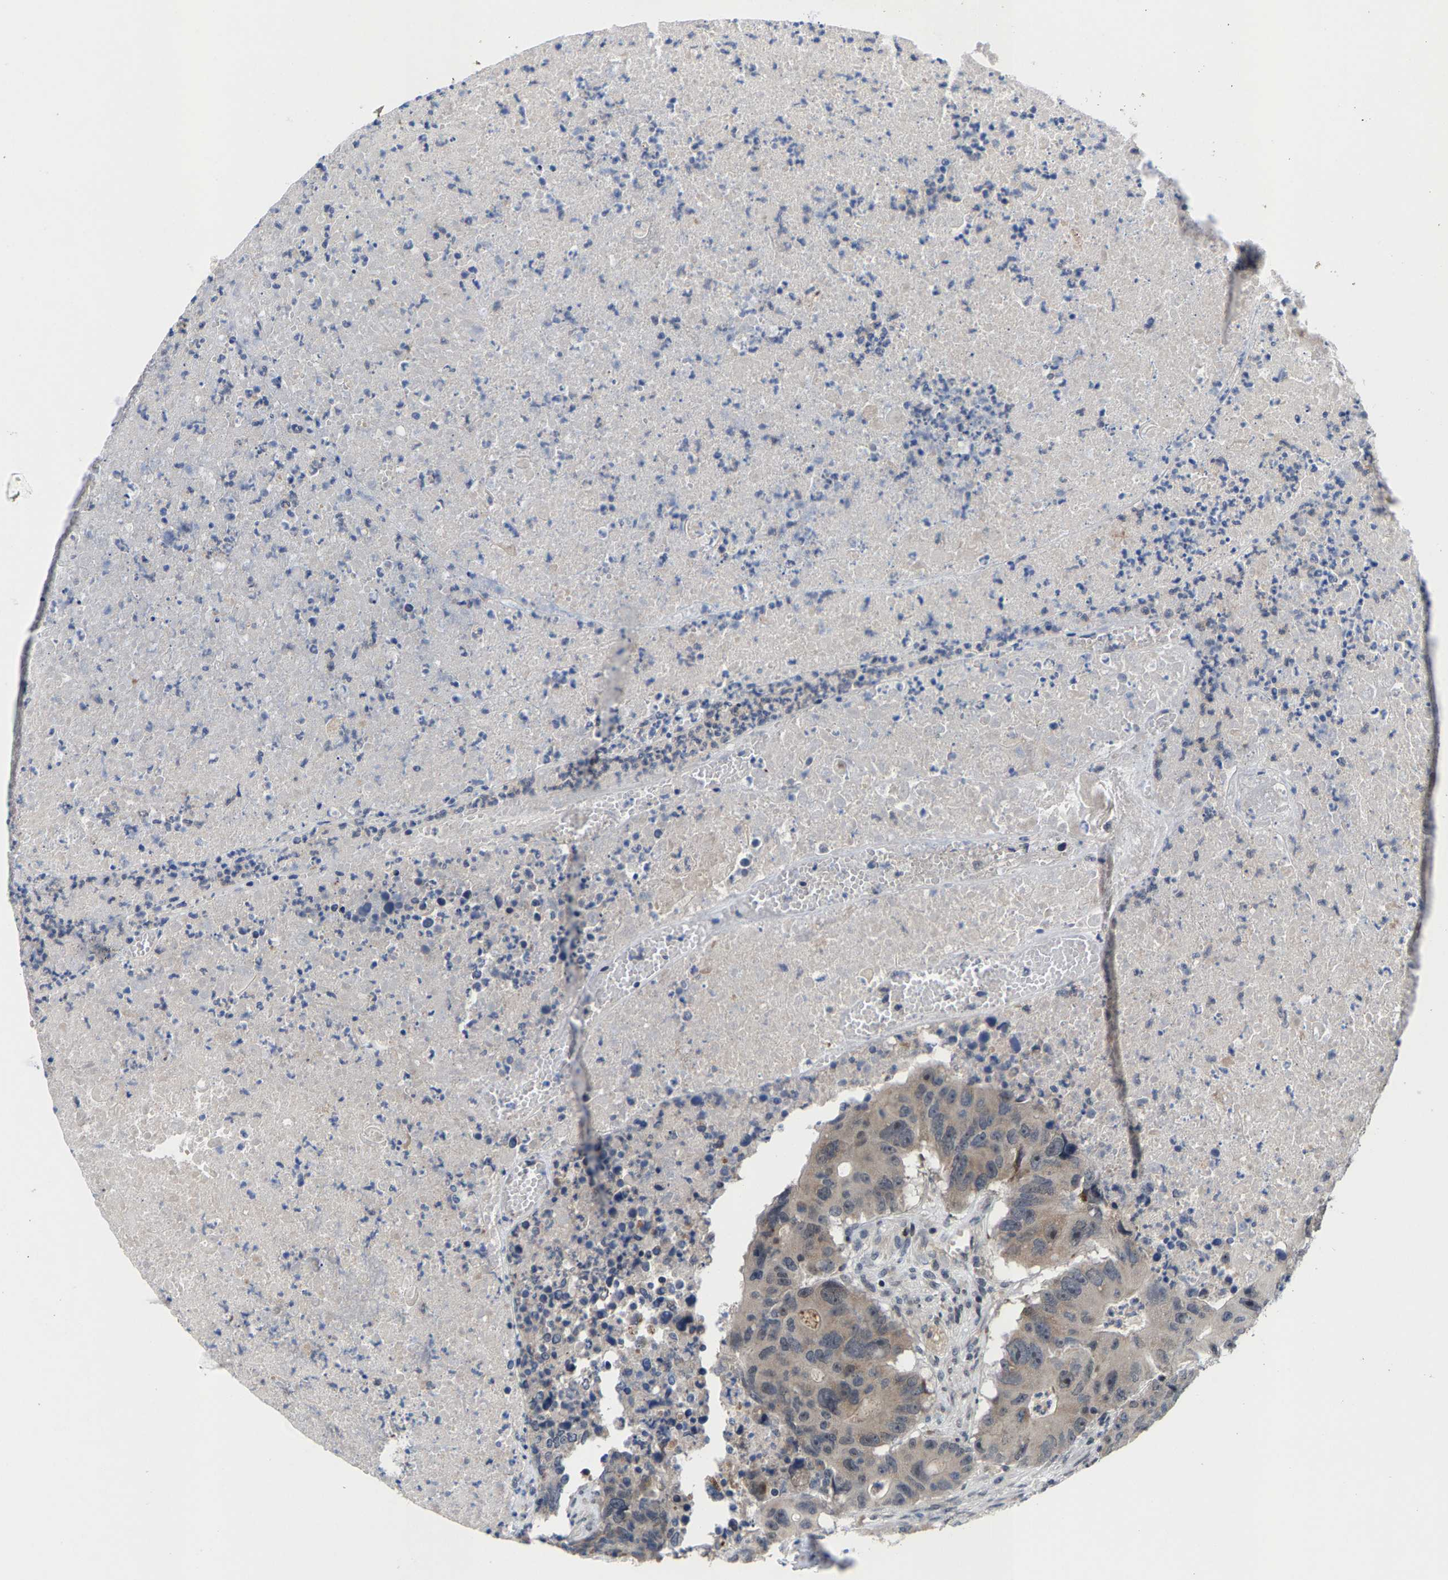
{"staining": {"intensity": "moderate", "quantity": "25%-75%", "location": "cytoplasmic/membranous"}, "tissue": "colorectal cancer", "cell_type": "Tumor cells", "image_type": "cancer", "snomed": [{"axis": "morphology", "description": "Adenocarcinoma, NOS"}, {"axis": "topography", "description": "Colon"}], "caption": "Tumor cells demonstrate medium levels of moderate cytoplasmic/membranous positivity in approximately 25%-75% of cells in colorectal cancer. (DAB = brown stain, brightfield microscopy at high magnification).", "gene": "TDRKH", "patient": {"sex": "male", "age": 87}}